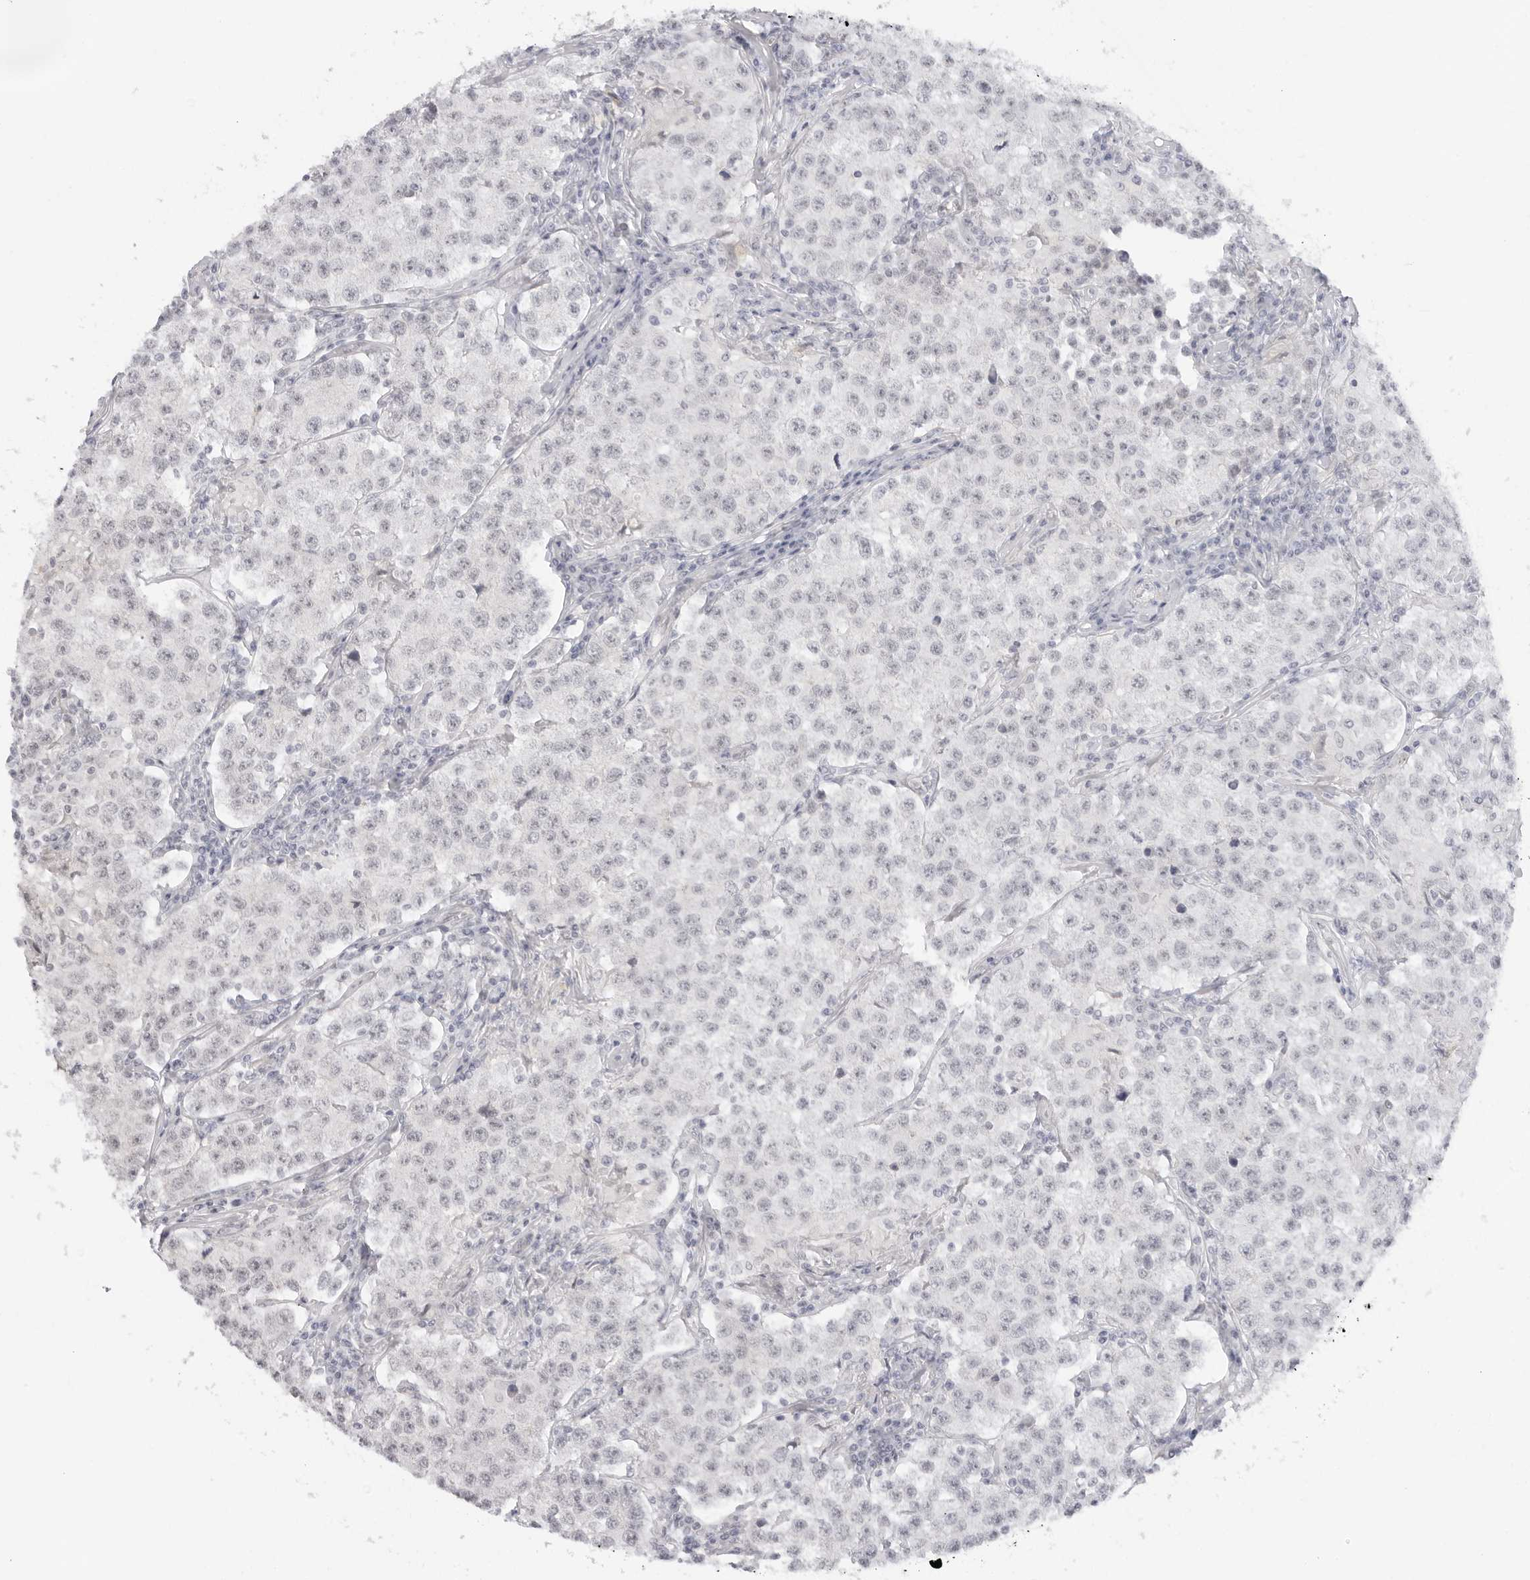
{"staining": {"intensity": "weak", "quantity": "25%-75%", "location": "cytoplasmic/membranous"}, "tissue": "testis cancer", "cell_type": "Tumor cells", "image_type": "cancer", "snomed": [{"axis": "morphology", "description": "Seminoma, NOS"}, {"axis": "morphology", "description": "Carcinoma, Embryonal, NOS"}, {"axis": "topography", "description": "Testis"}], "caption": "Embryonal carcinoma (testis) tissue shows weak cytoplasmic/membranous positivity in about 25%-75% of tumor cells, visualized by immunohistochemistry.", "gene": "TRAPPC3", "patient": {"sex": "male", "age": 43}}